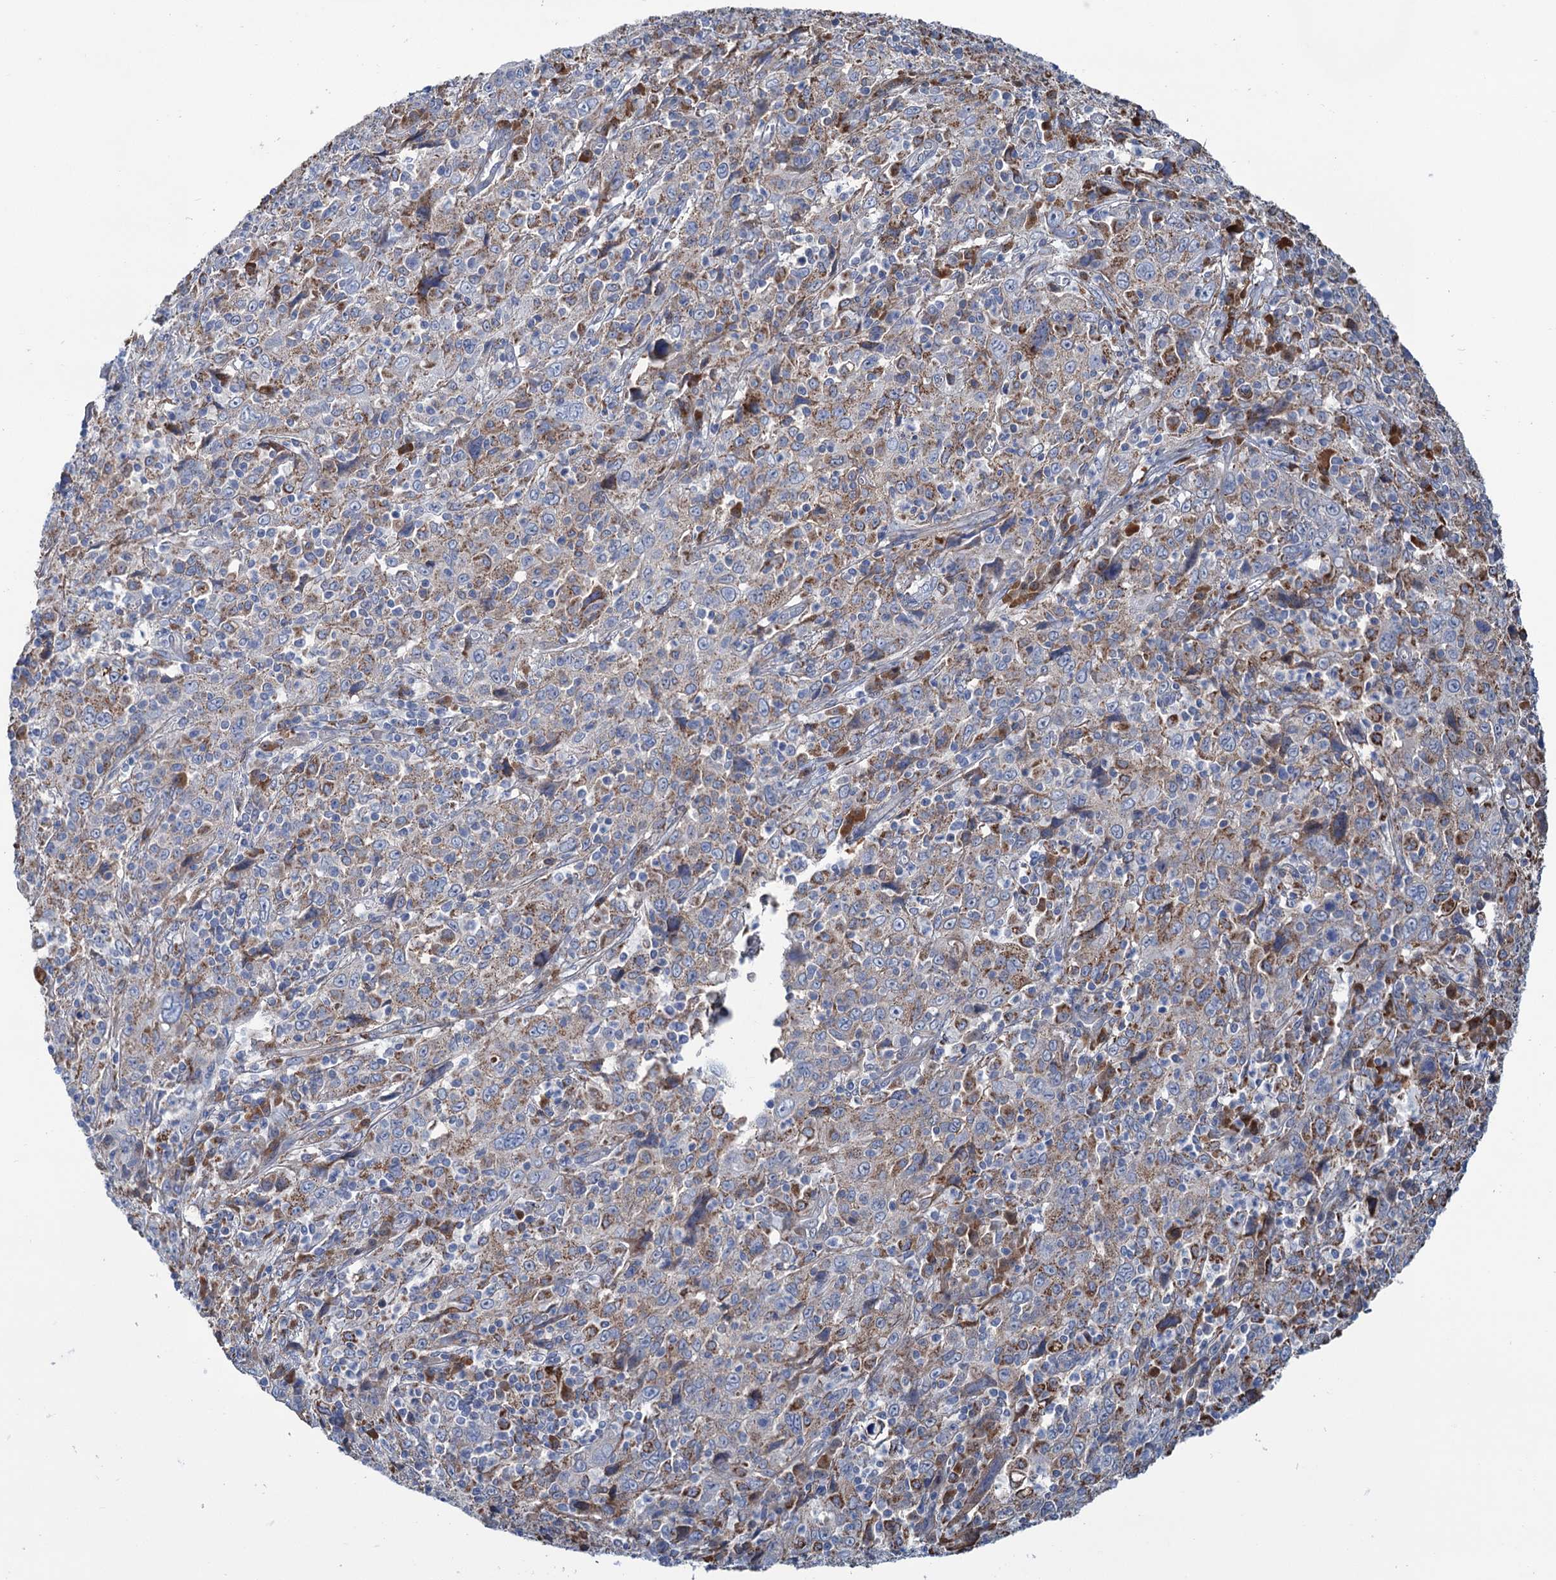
{"staining": {"intensity": "weak", "quantity": "25%-75%", "location": "cytoplasmic/membranous"}, "tissue": "cervical cancer", "cell_type": "Tumor cells", "image_type": "cancer", "snomed": [{"axis": "morphology", "description": "Squamous cell carcinoma, NOS"}, {"axis": "topography", "description": "Cervix"}], "caption": "A low amount of weak cytoplasmic/membranous staining is present in about 25%-75% of tumor cells in squamous cell carcinoma (cervical) tissue.", "gene": "LPIN1", "patient": {"sex": "female", "age": 46}}